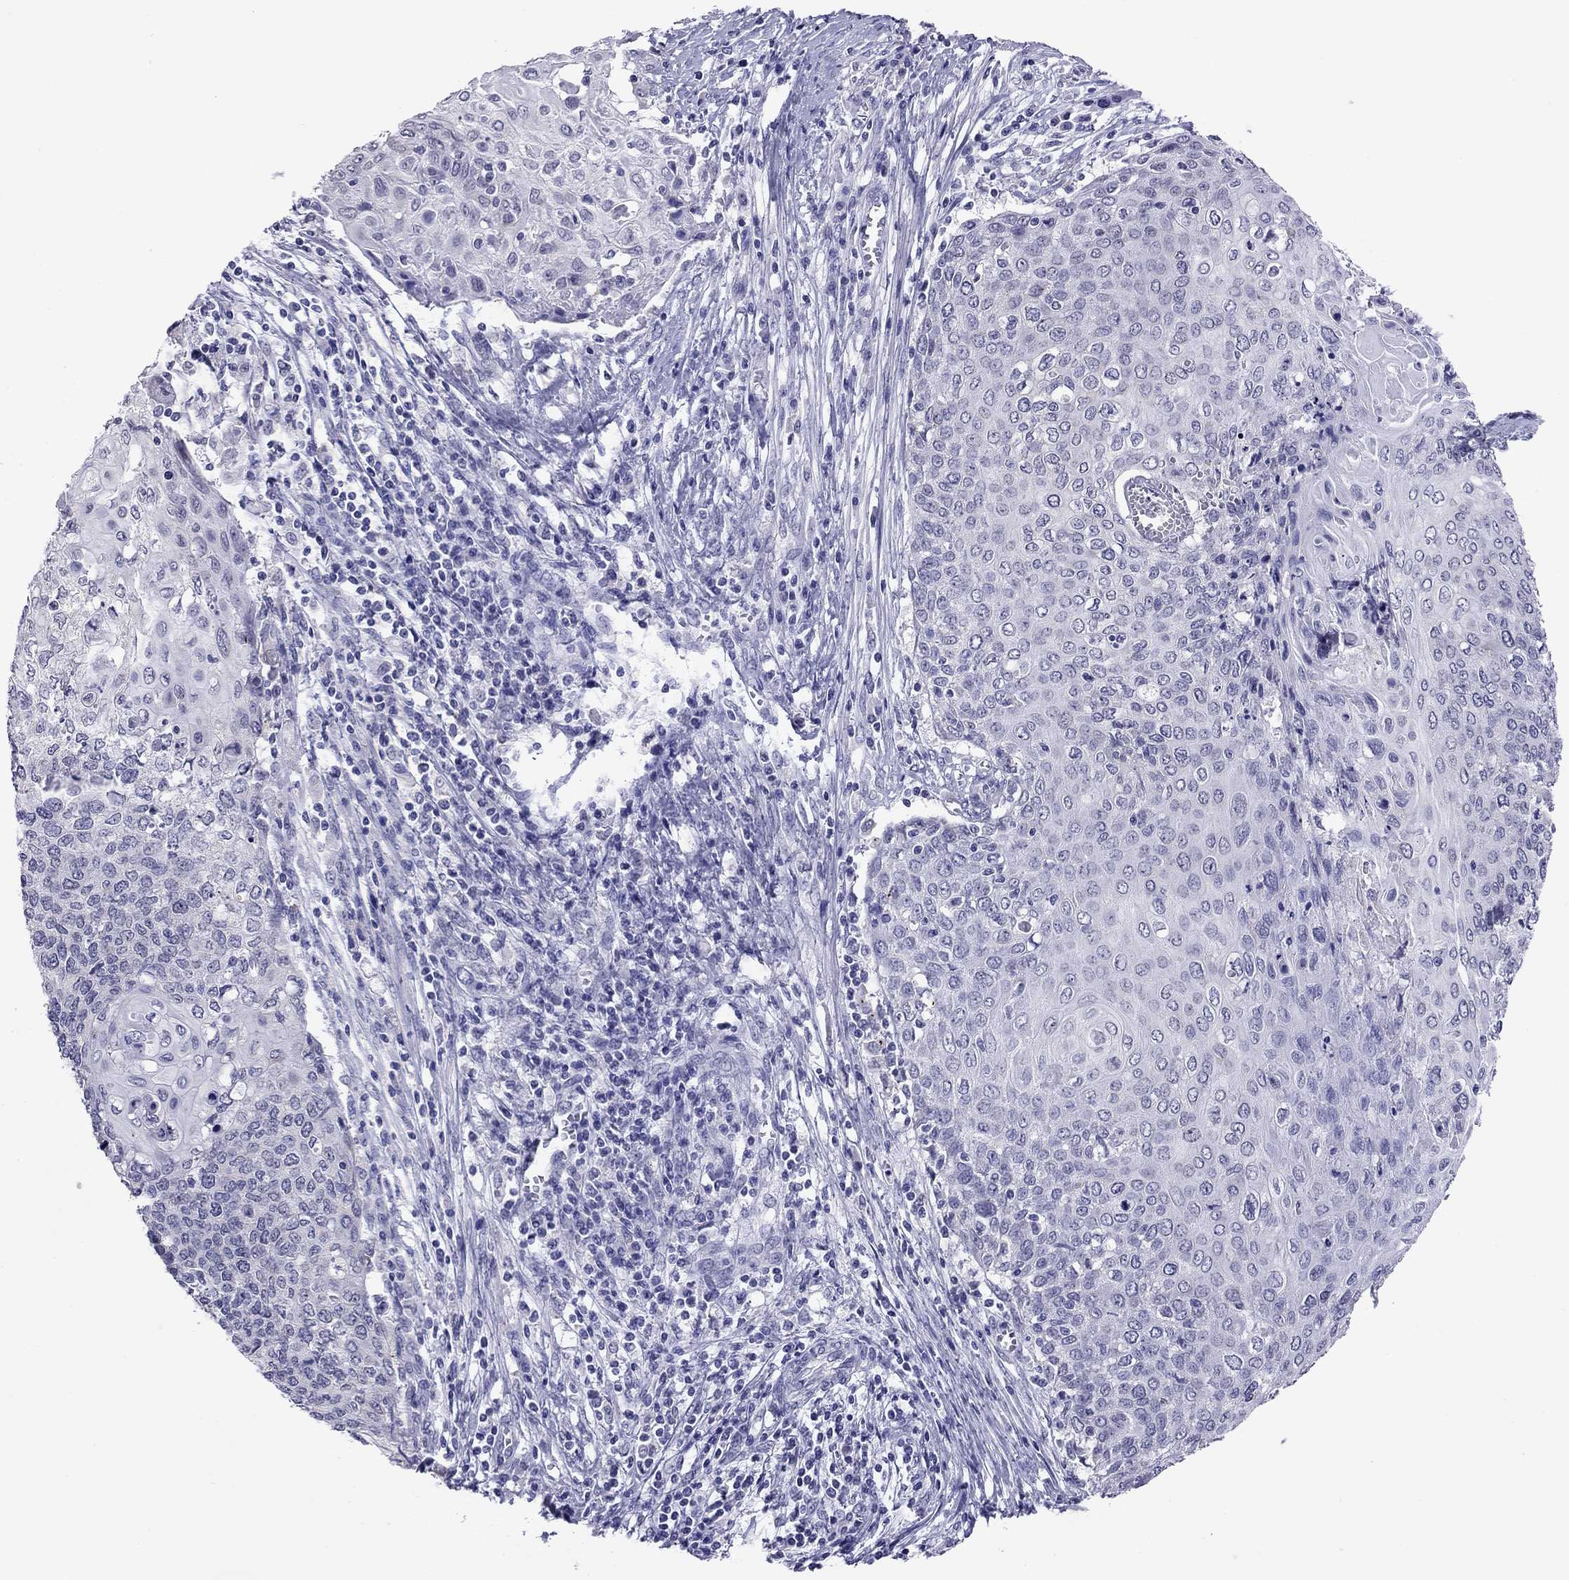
{"staining": {"intensity": "negative", "quantity": "none", "location": "none"}, "tissue": "cervical cancer", "cell_type": "Tumor cells", "image_type": "cancer", "snomed": [{"axis": "morphology", "description": "Squamous cell carcinoma, NOS"}, {"axis": "topography", "description": "Cervix"}], "caption": "DAB immunohistochemical staining of cervical cancer shows no significant staining in tumor cells.", "gene": "ARMC12", "patient": {"sex": "female", "age": 39}}